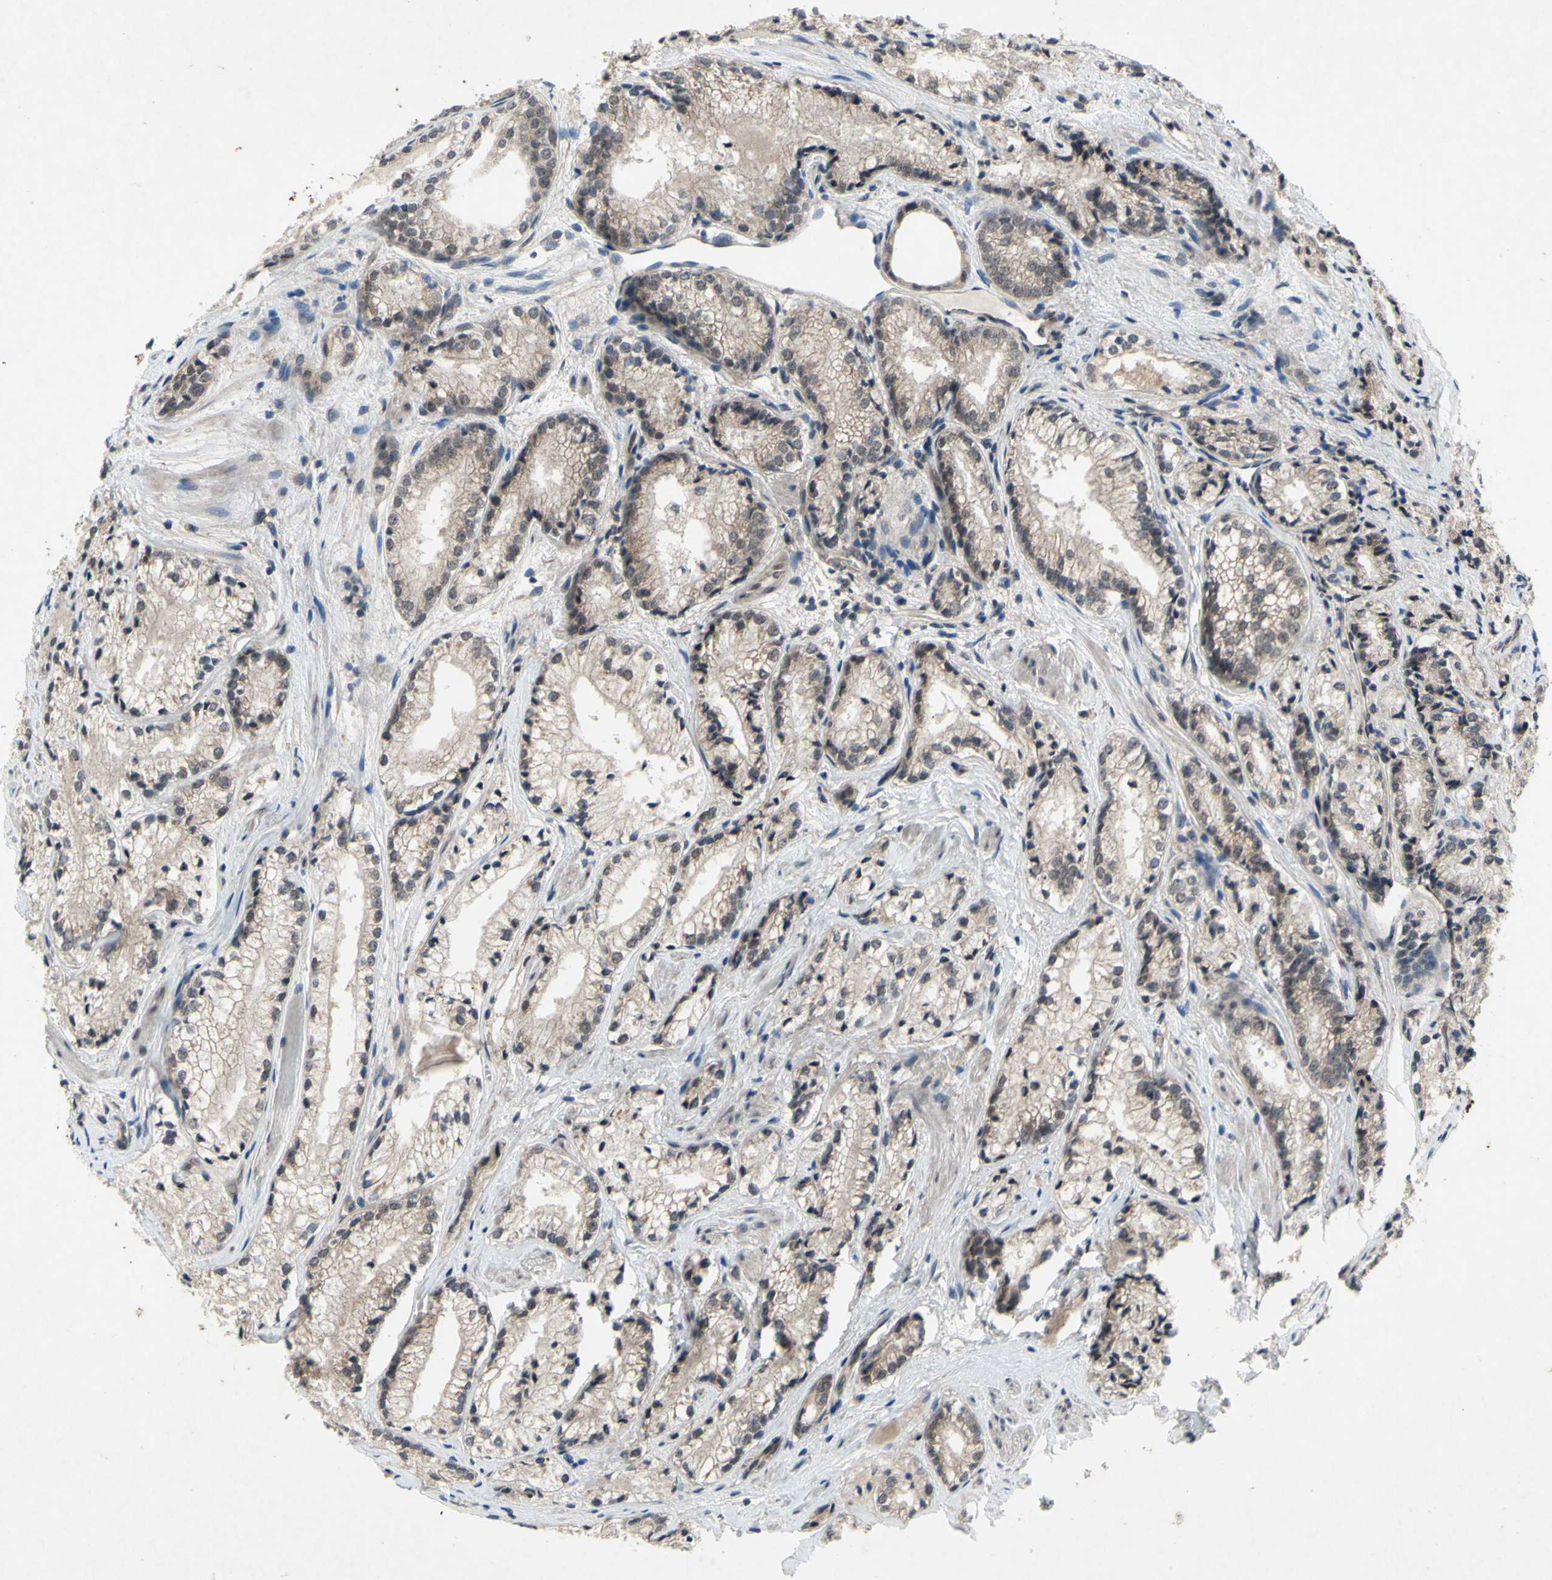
{"staining": {"intensity": "weak", "quantity": ">75%", "location": "cytoplasmic/membranous"}, "tissue": "prostate cancer", "cell_type": "Tumor cells", "image_type": "cancer", "snomed": [{"axis": "morphology", "description": "Adenocarcinoma, Low grade"}, {"axis": "topography", "description": "Prostate"}], "caption": "Brown immunohistochemical staining in prostate cancer (adenocarcinoma (low-grade)) exhibits weak cytoplasmic/membranous expression in approximately >75% of tumor cells.", "gene": "TRDMT1", "patient": {"sex": "male", "age": 60}}